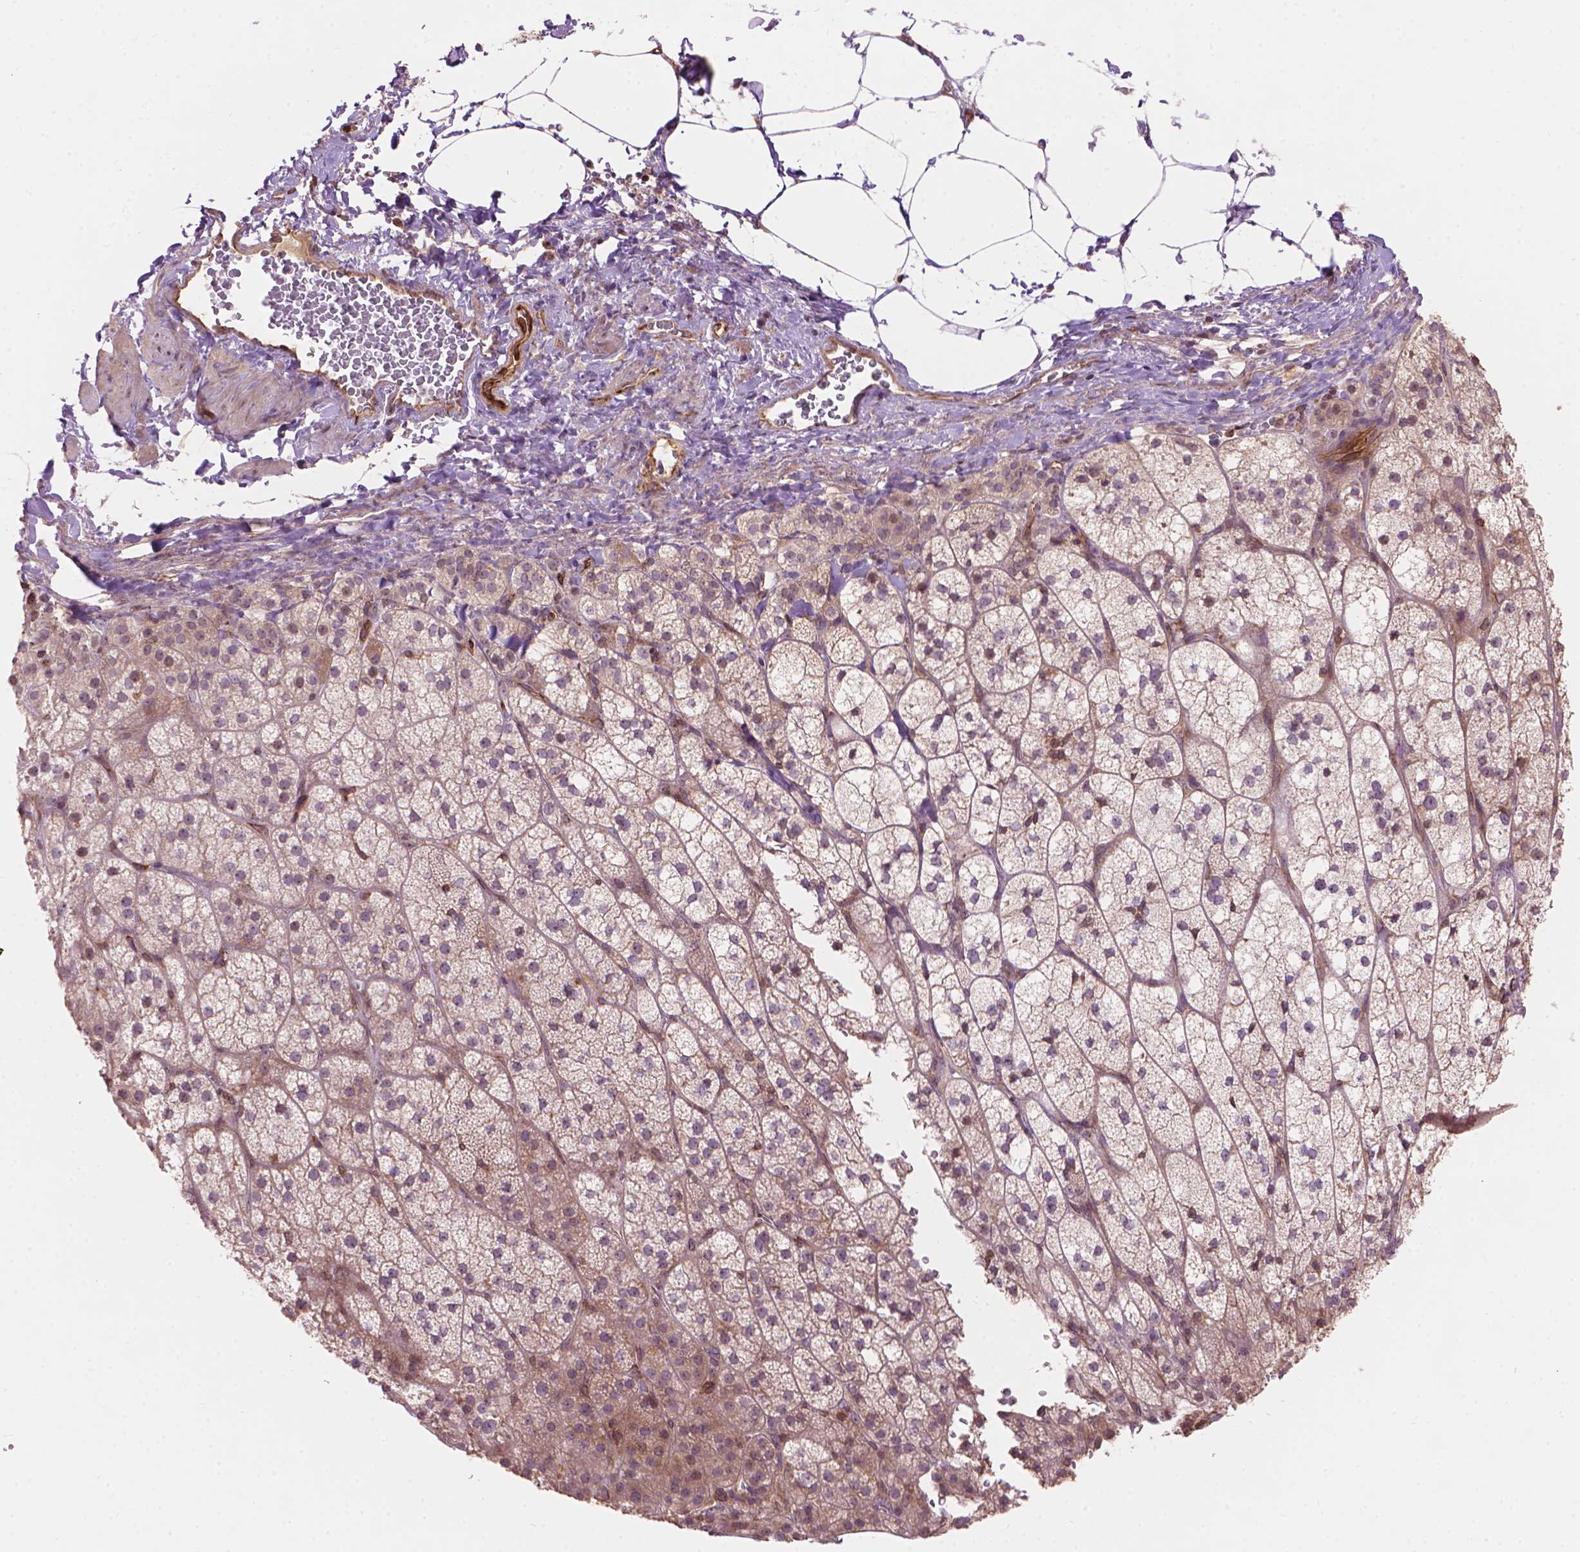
{"staining": {"intensity": "weak", "quantity": ">75%", "location": "cytoplasmic/membranous,nuclear"}, "tissue": "adrenal gland", "cell_type": "Glandular cells", "image_type": "normal", "snomed": [{"axis": "morphology", "description": "Normal tissue, NOS"}, {"axis": "topography", "description": "Adrenal gland"}], "caption": "A low amount of weak cytoplasmic/membranous,nuclear expression is present in about >75% of glandular cells in unremarkable adrenal gland. (DAB (3,3'-diaminobenzidine) IHC, brown staining for protein, blue staining for nuclei).", "gene": "SMC2", "patient": {"sex": "female", "age": 60}}